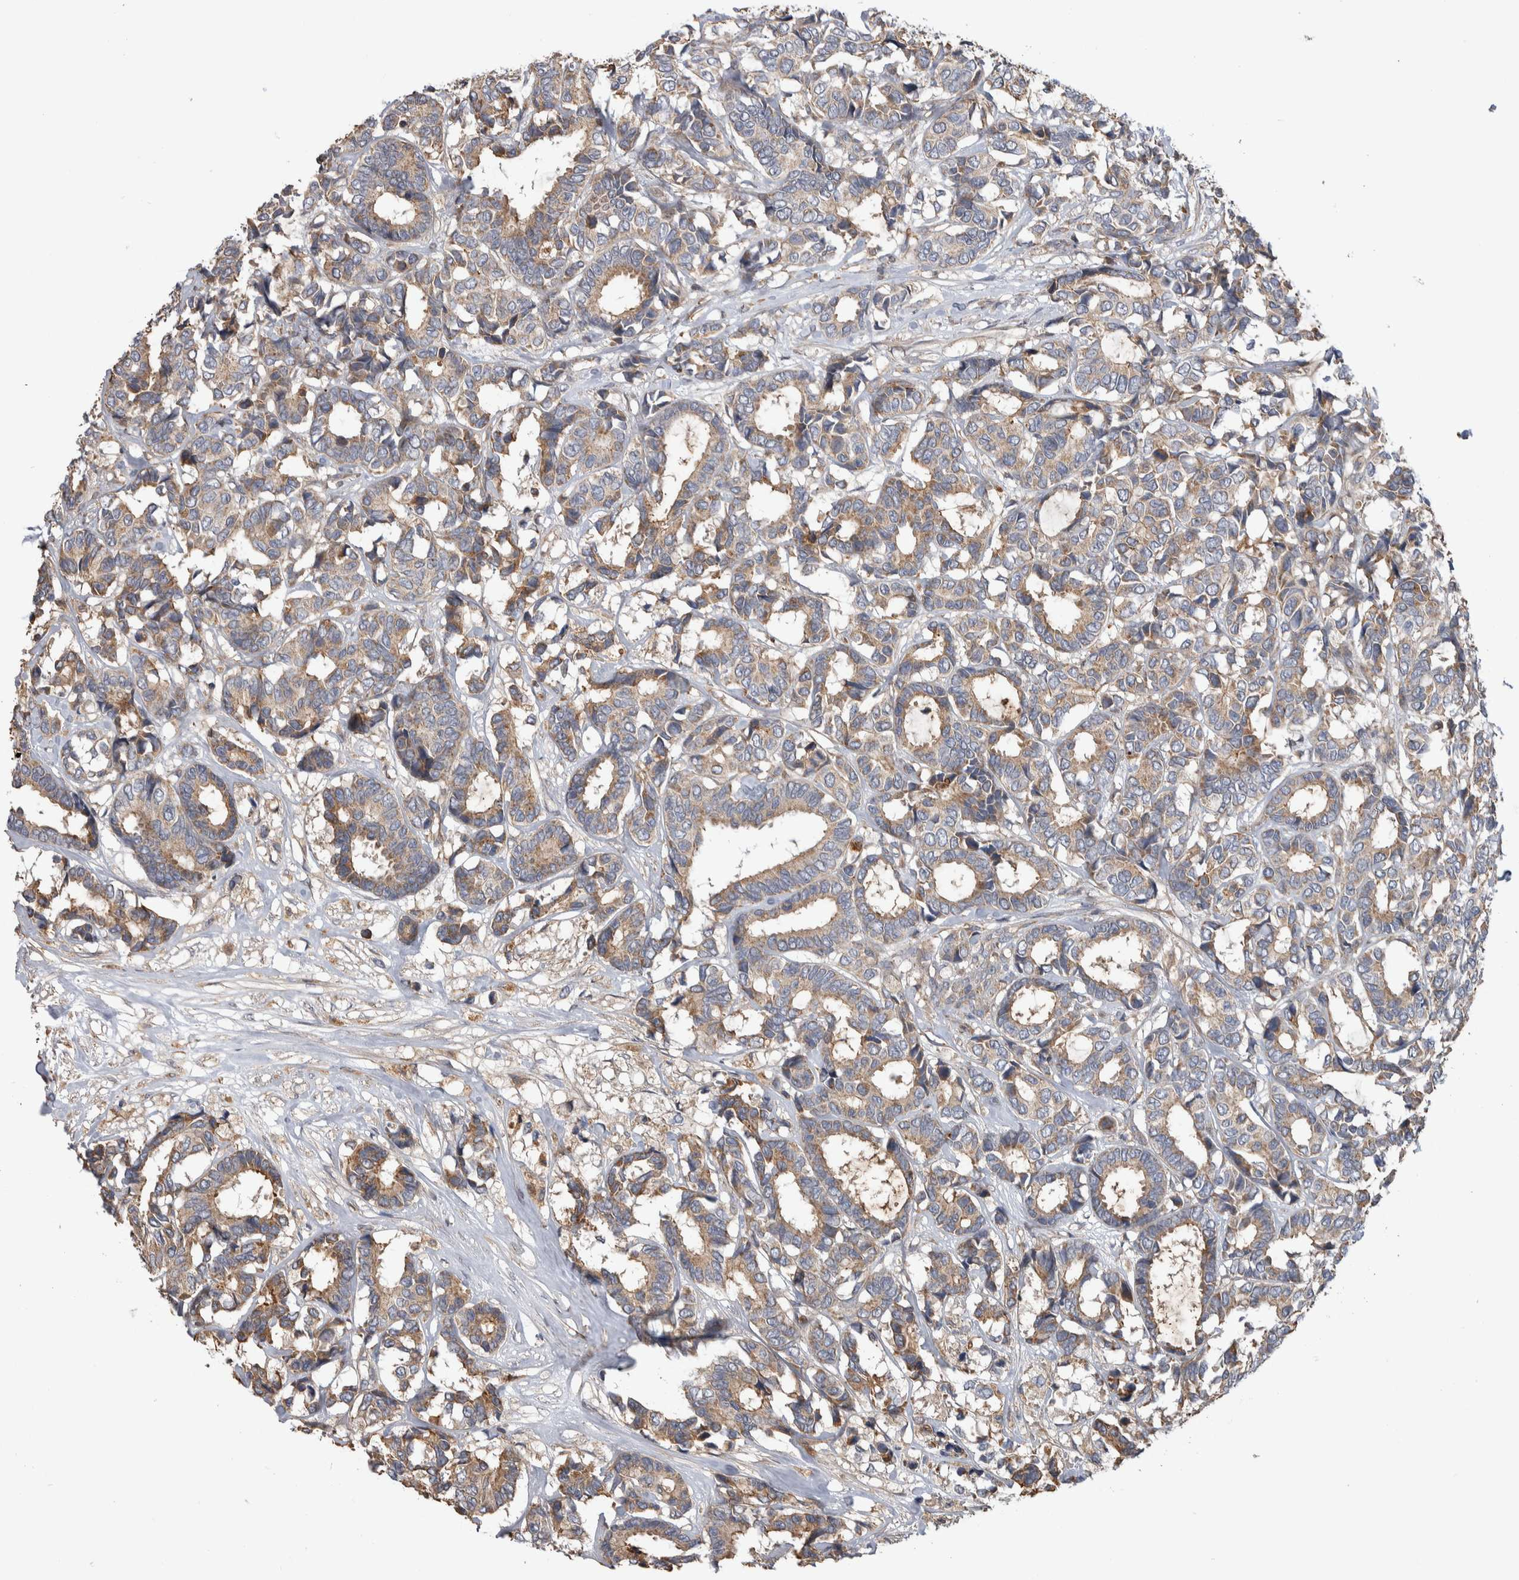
{"staining": {"intensity": "weak", "quantity": ">75%", "location": "cytoplasmic/membranous"}, "tissue": "breast cancer", "cell_type": "Tumor cells", "image_type": "cancer", "snomed": [{"axis": "morphology", "description": "Duct carcinoma"}, {"axis": "topography", "description": "Breast"}], "caption": "Immunohistochemistry photomicrograph of neoplastic tissue: invasive ductal carcinoma (breast) stained using immunohistochemistry (IHC) exhibits low levels of weak protein expression localized specifically in the cytoplasmic/membranous of tumor cells, appearing as a cytoplasmic/membranous brown color.", "gene": "SDCBP", "patient": {"sex": "female", "age": 87}}